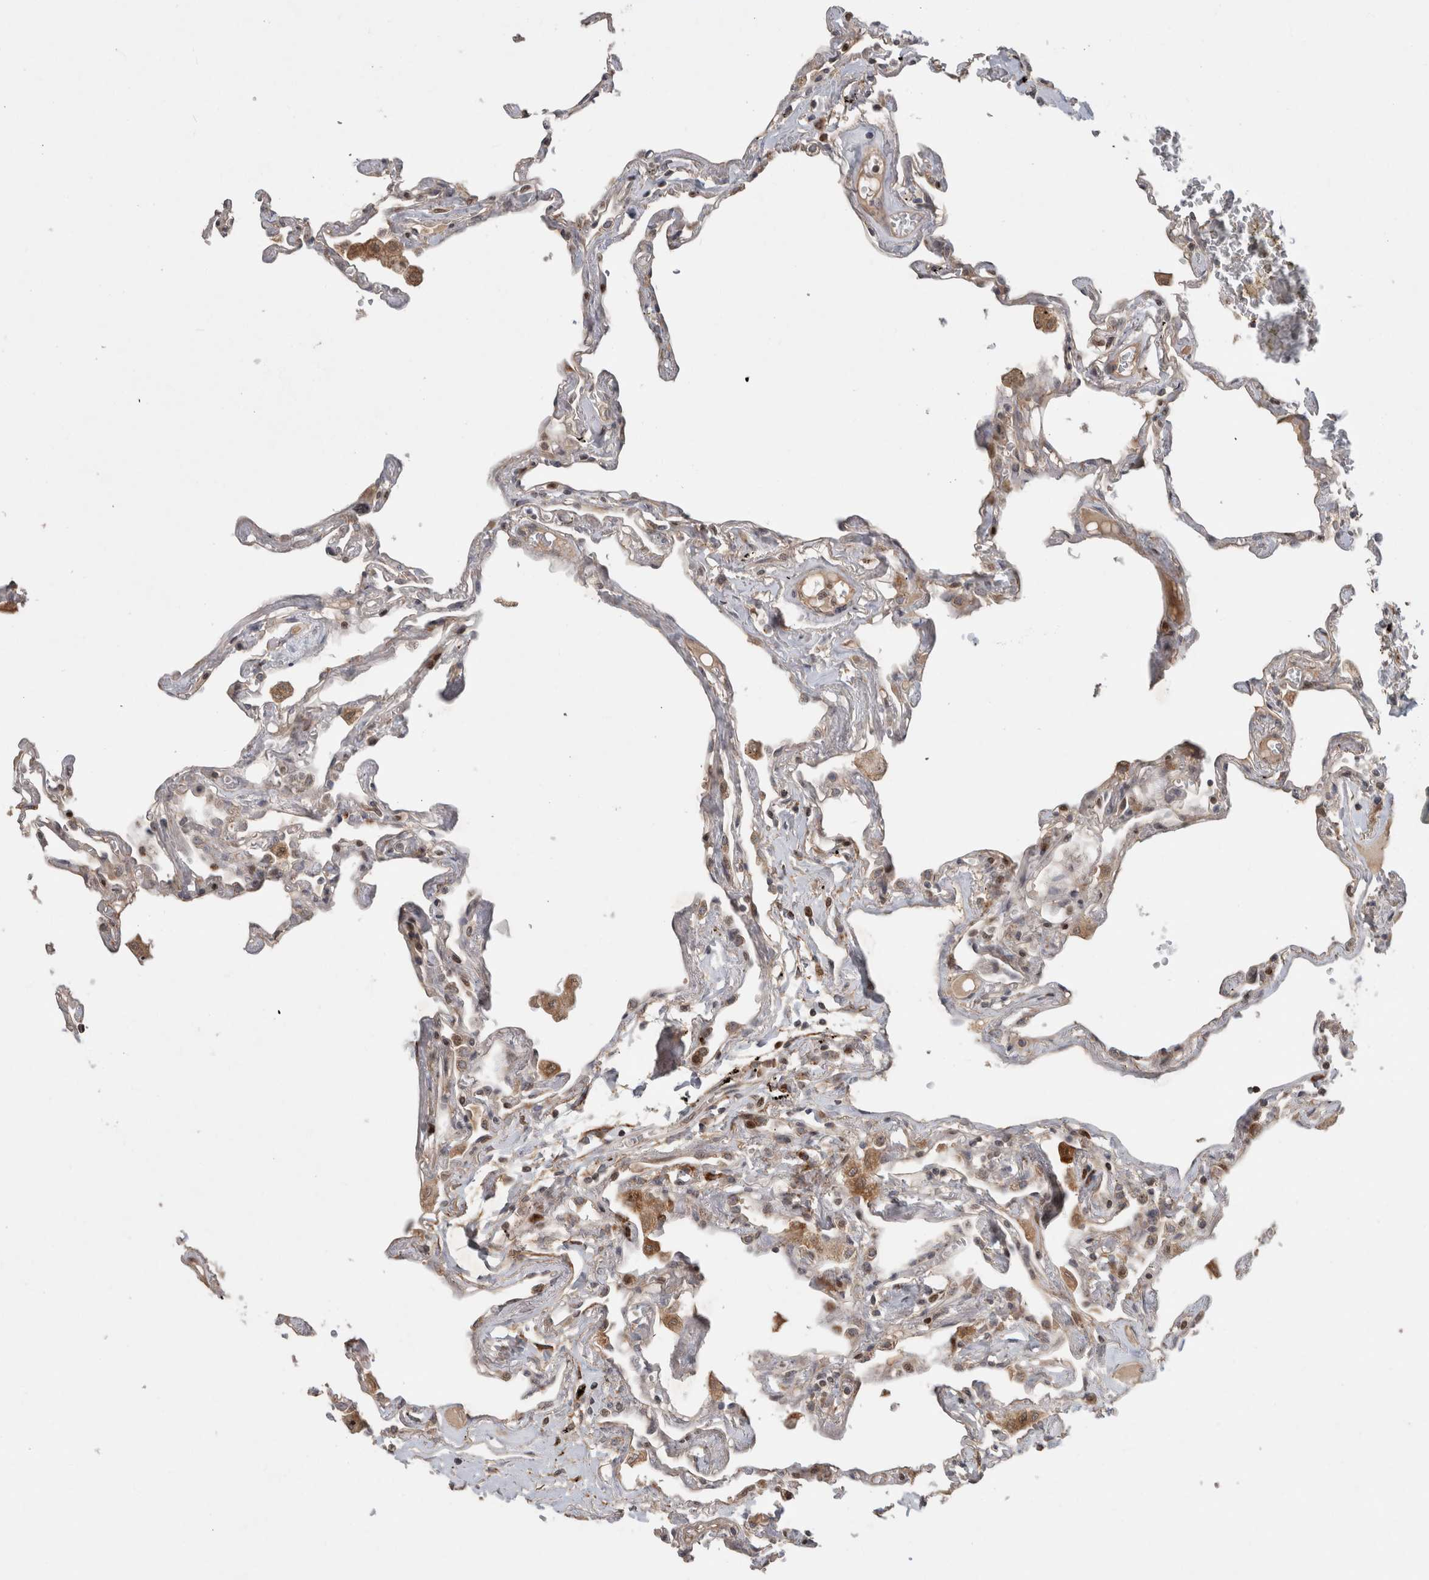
{"staining": {"intensity": "moderate", "quantity": "<25%", "location": "cytoplasmic/membranous,nuclear"}, "tissue": "lung", "cell_type": "Alveolar cells", "image_type": "normal", "snomed": [{"axis": "morphology", "description": "Normal tissue, NOS"}, {"axis": "topography", "description": "Lung"}], "caption": "Protein staining of normal lung shows moderate cytoplasmic/membranous,nuclear staining in approximately <25% of alveolar cells. (DAB IHC with brightfield microscopy, high magnification).", "gene": "INSRR", "patient": {"sex": "female", "age": 67}}